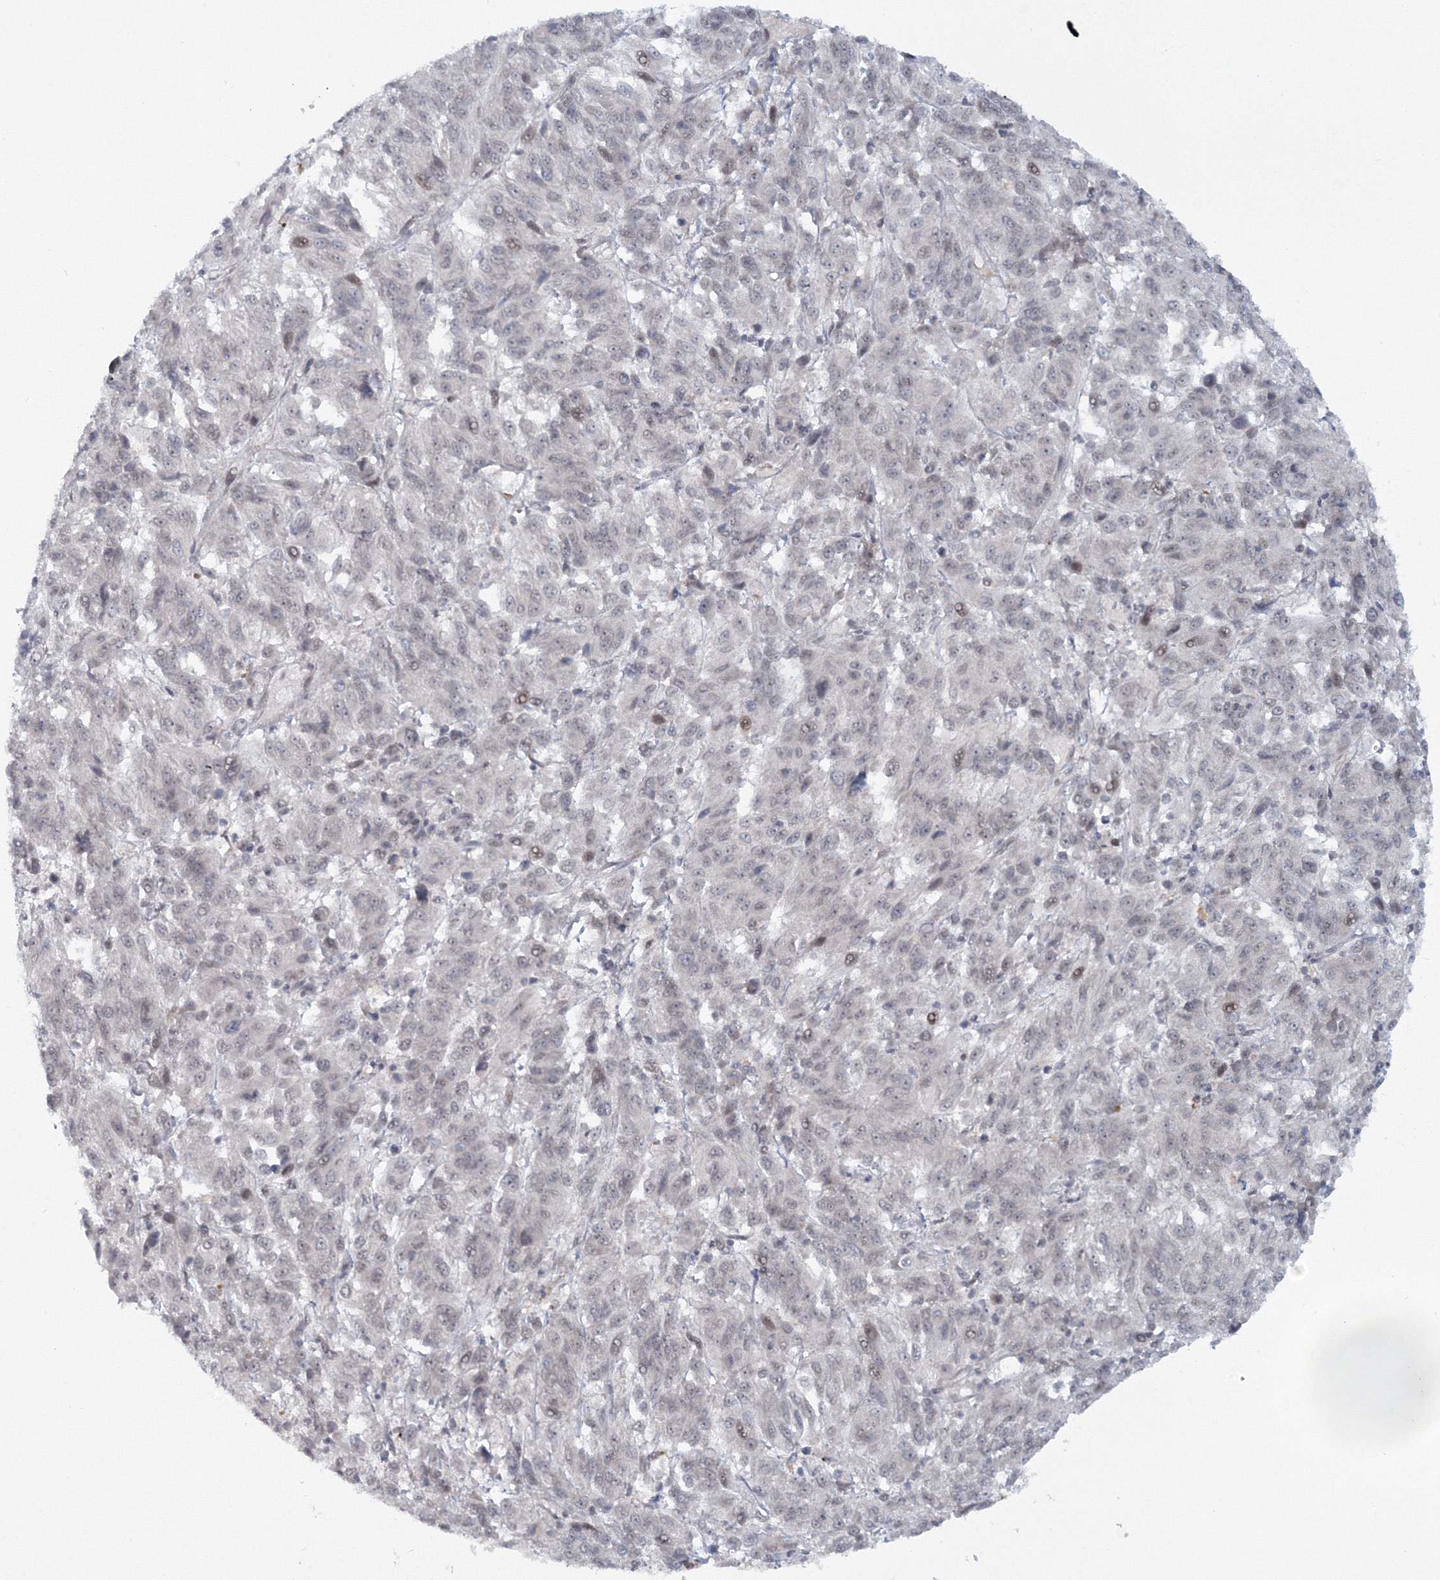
{"staining": {"intensity": "negative", "quantity": "none", "location": "none"}, "tissue": "melanoma", "cell_type": "Tumor cells", "image_type": "cancer", "snomed": [{"axis": "morphology", "description": "Malignant melanoma, Metastatic site"}, {"axis": "topography", "description": "Lung"}], "caption": "This is a photomicrograph of IHC staining of malignant melanoma (metastatic site), which shows no positivity in tumor cells.", "gene": "C3orf33", "patient": {"sex": "male", "age": 64}}